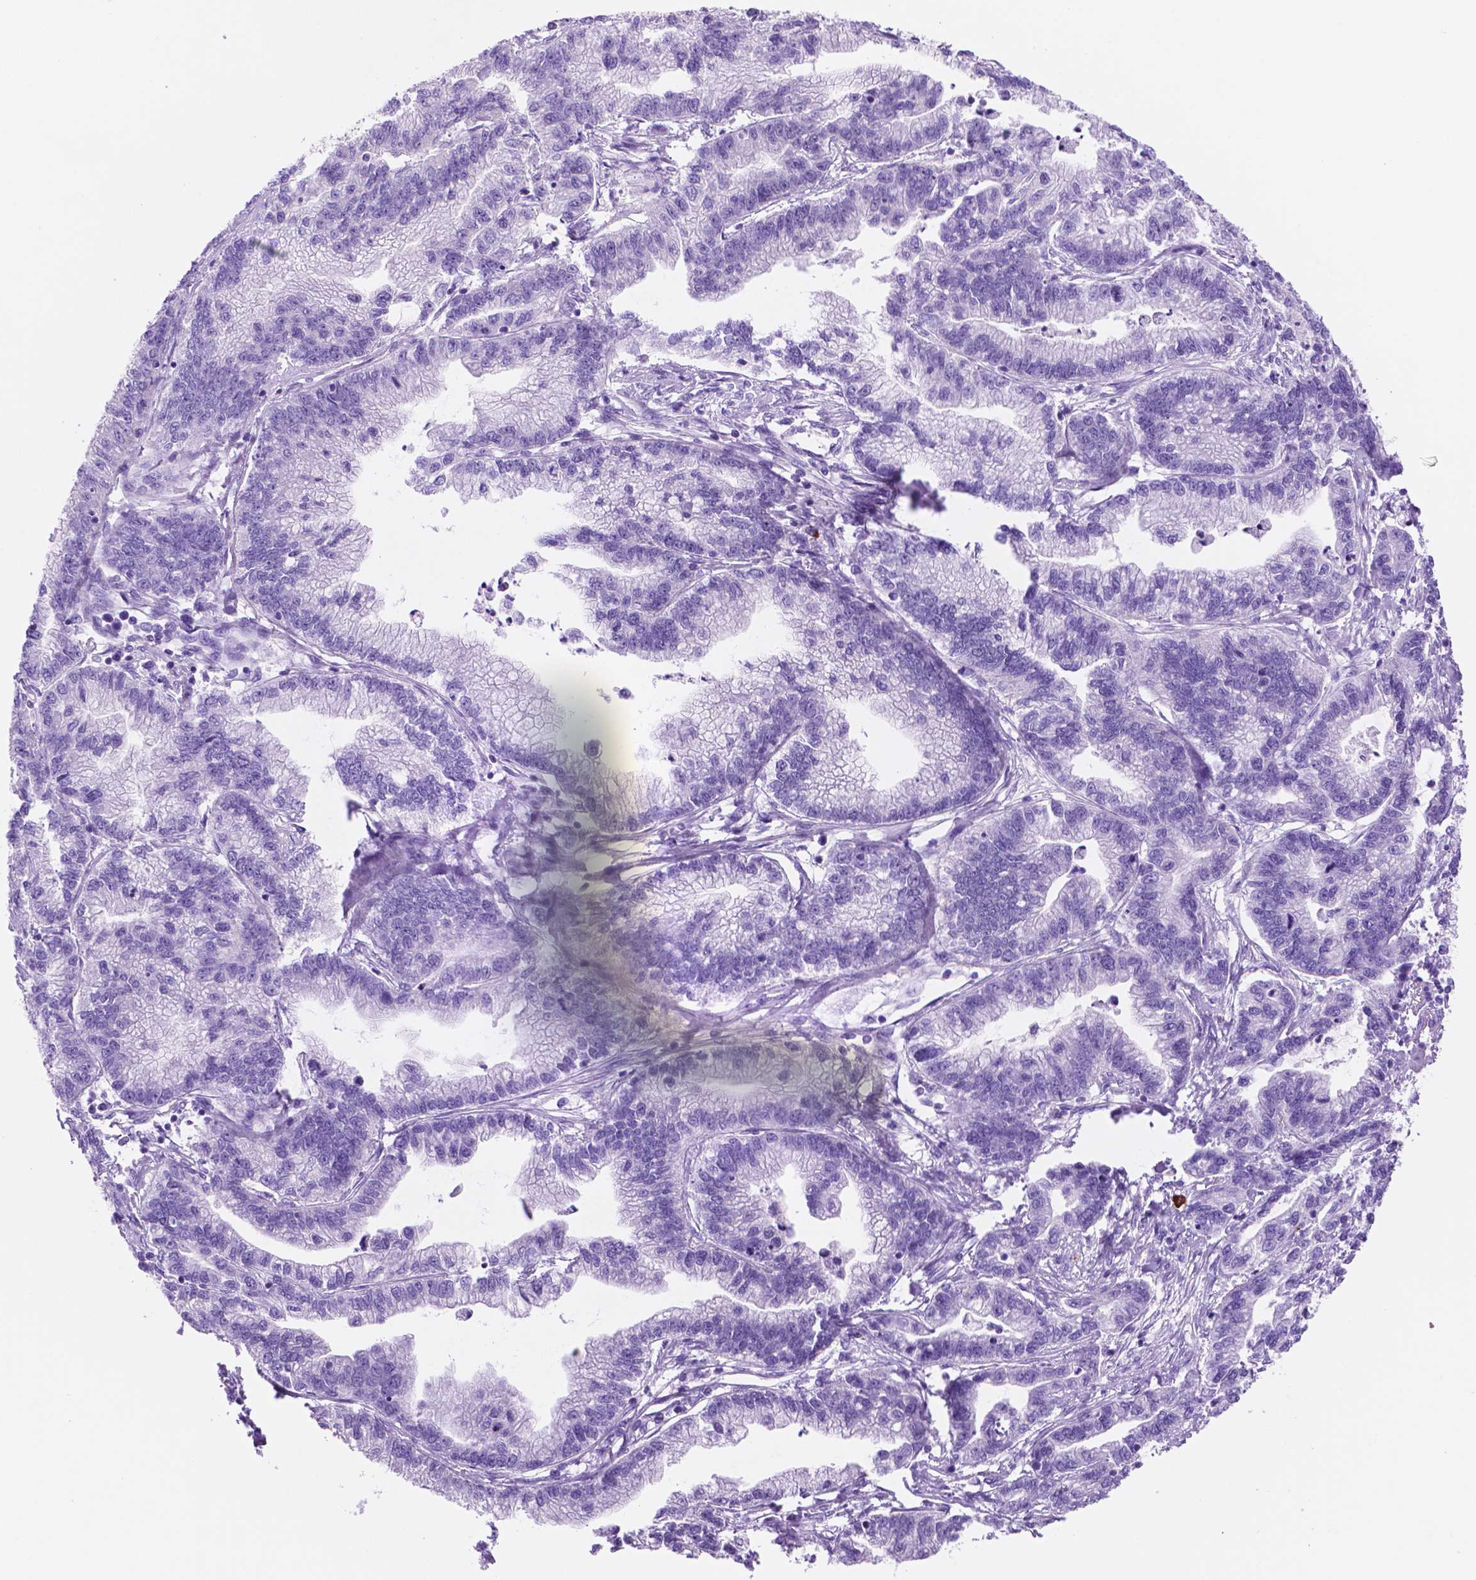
{"staining": {"intensity": "negative", "quantity": "none", "location": "none"}, "tissue": "stomach cancer", "cell_type": "Tumor cells", "image_type": "cancer", "snomed": [{"axis": "morphology", "description": "Adenocarcinoma, NOS"}, {"axis": "topography", "description": "Stomach"}], "caption": "IHC of stomach adenocarcinoma demonstrates no staining in tumor cells.", "gene": "FOXB2", "patient": {"sex": "male", "age": 83}}